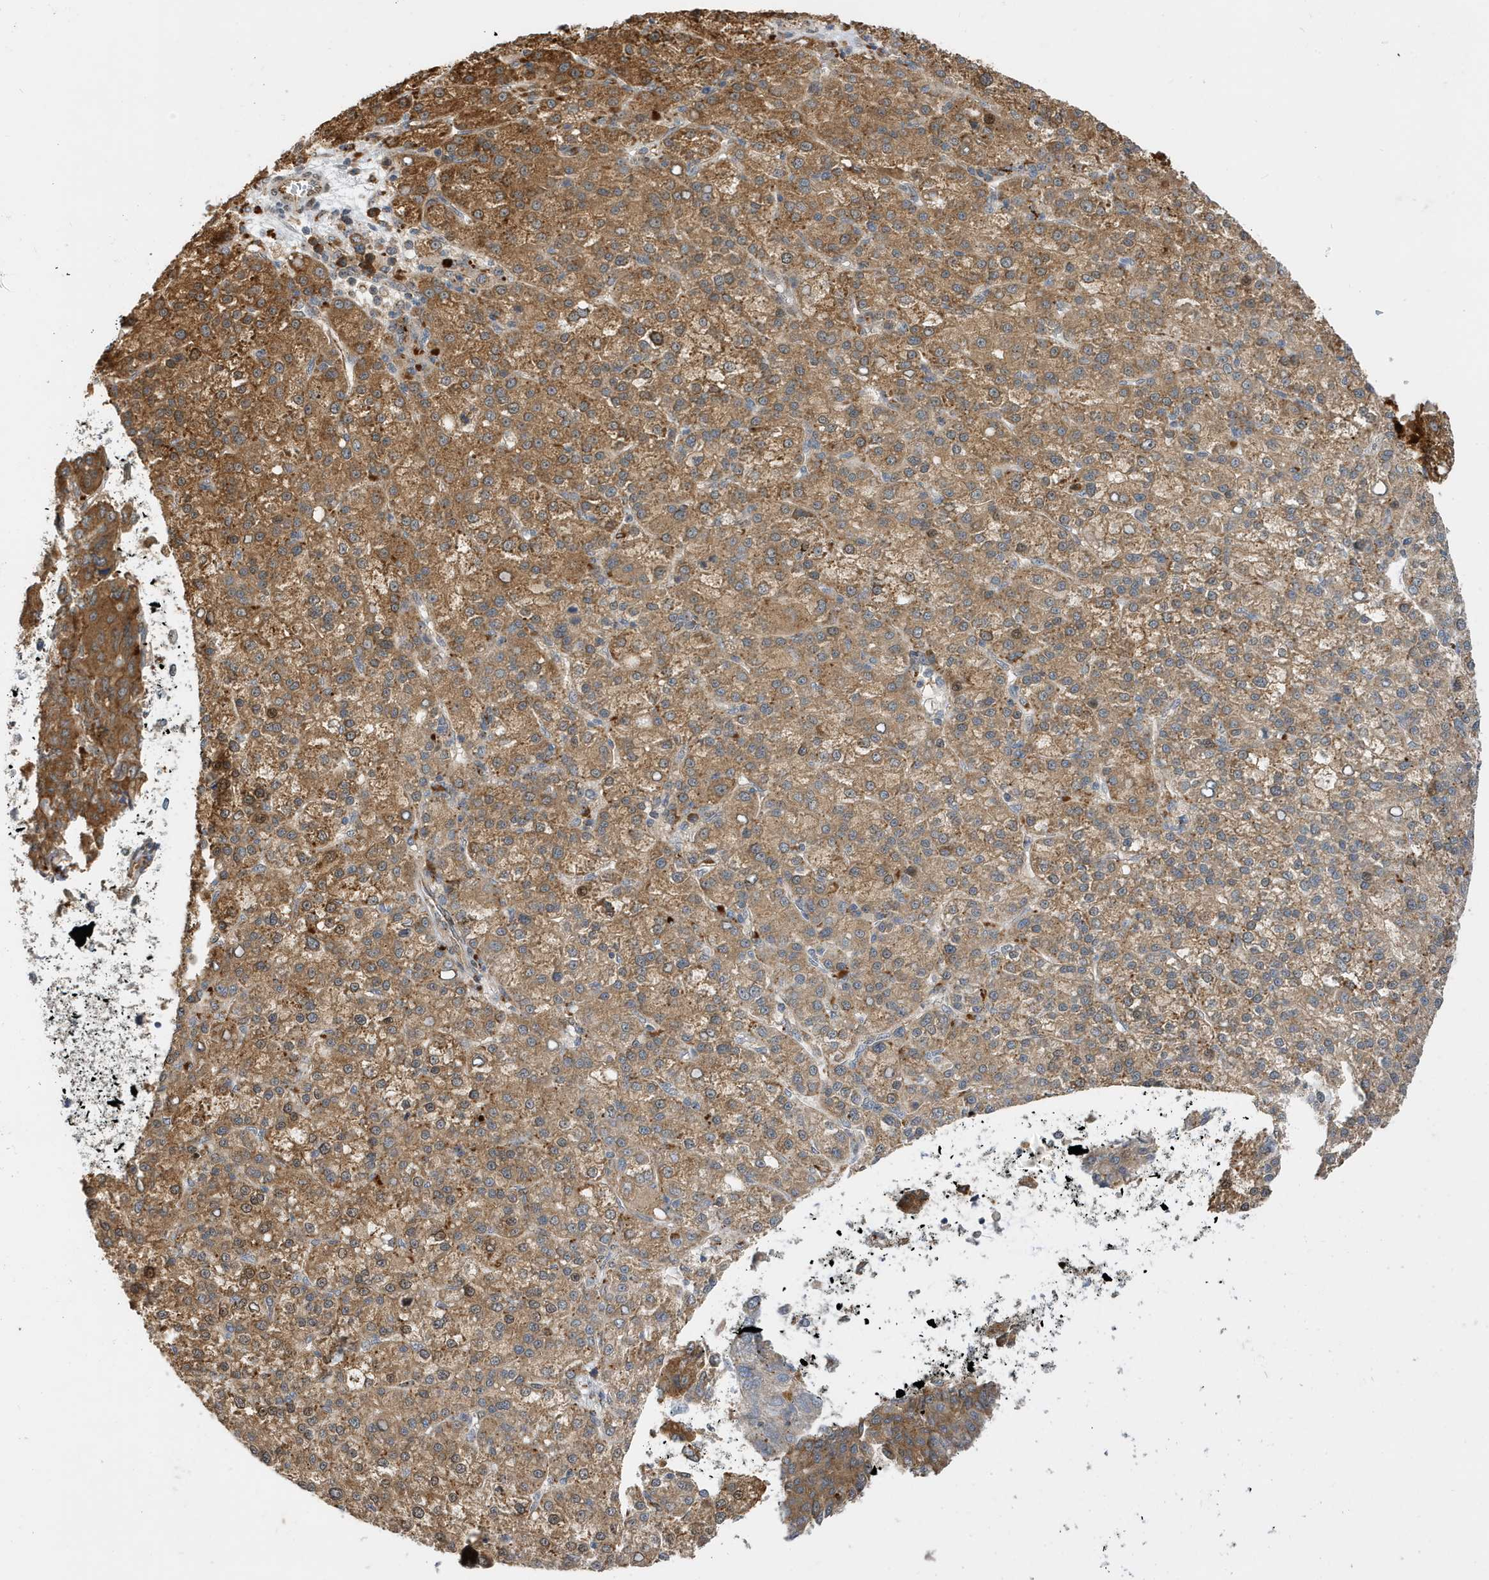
{"staining": {"intensity": "moderate", "quantity": ">75%", "location": "cytoplasmic/membranous"}, "tissue": "liver cancer", "cell_type": "Tumor cells", "image_type": "cancer", "snomed": [{"axis": "morphology", "description": "Carcinoma, Hepatocellular, NOS"}, {"axis": "topography", "description": "Liver"}], "caption": "Immunohistochemical staining of human liver hepatocellular carcinoma demonstrates medium levels of moderate cytoplasmic/membranous positivity in approximately >75% of tumor cells.", "gene": "ZNF507", "patient": {"sex": "female", "age": 58}}